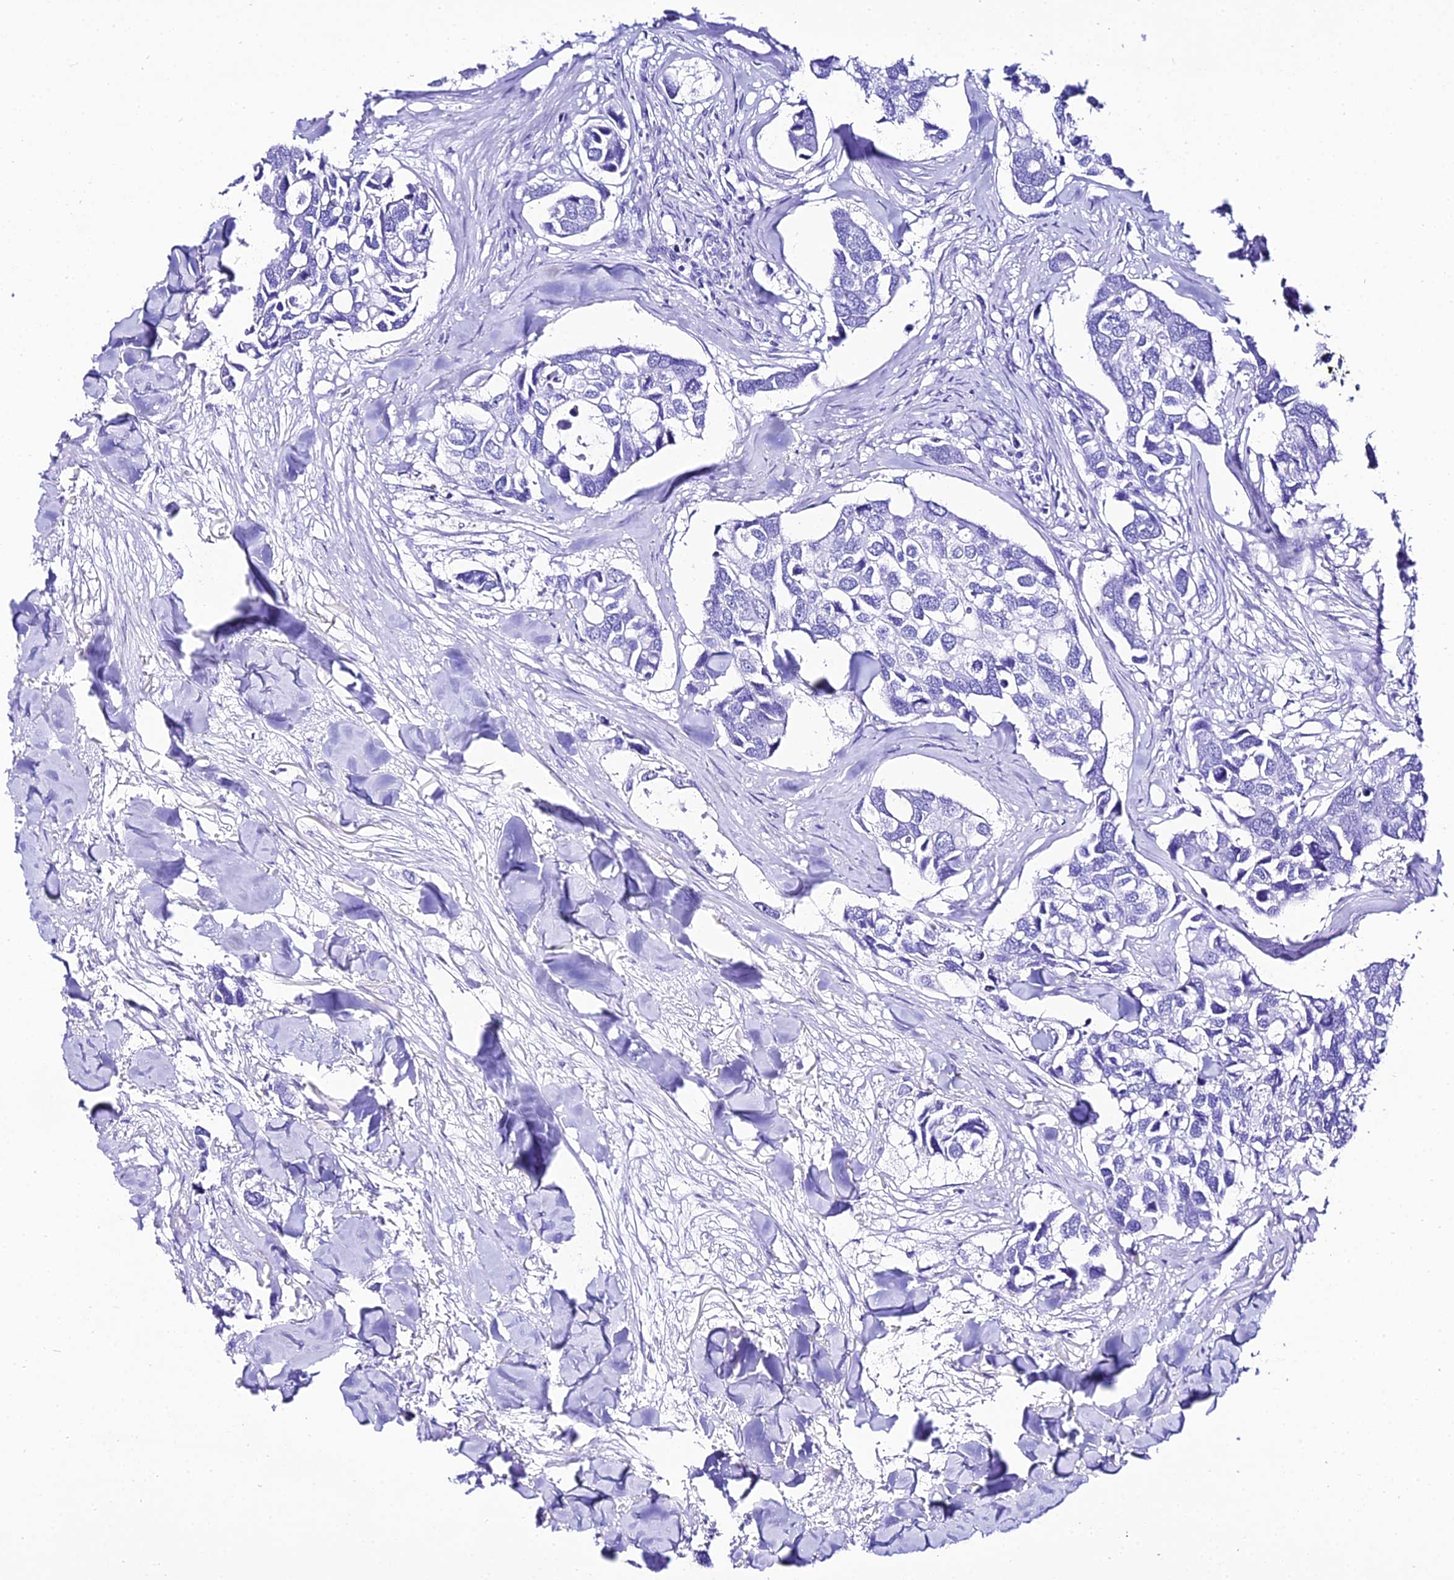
{"staining": {"intensity": "negative", "quantity": "none", "location": "none"}, "tissue": "breast cancer", "cell_type": "Tumor cells", "image_type": "cancer", "snomed": [{"axis": "morphology", "description": "Duct carcinoma"}, {"axis": "topography", "description": "Breast"}], "caption": "This is an immunohistochemistry (IHC) histopathology image of human breast cancer. There is no positivity in tumor cells.", "gene": "TRMT44", "patient": {"sex": "female", "age": 83}}